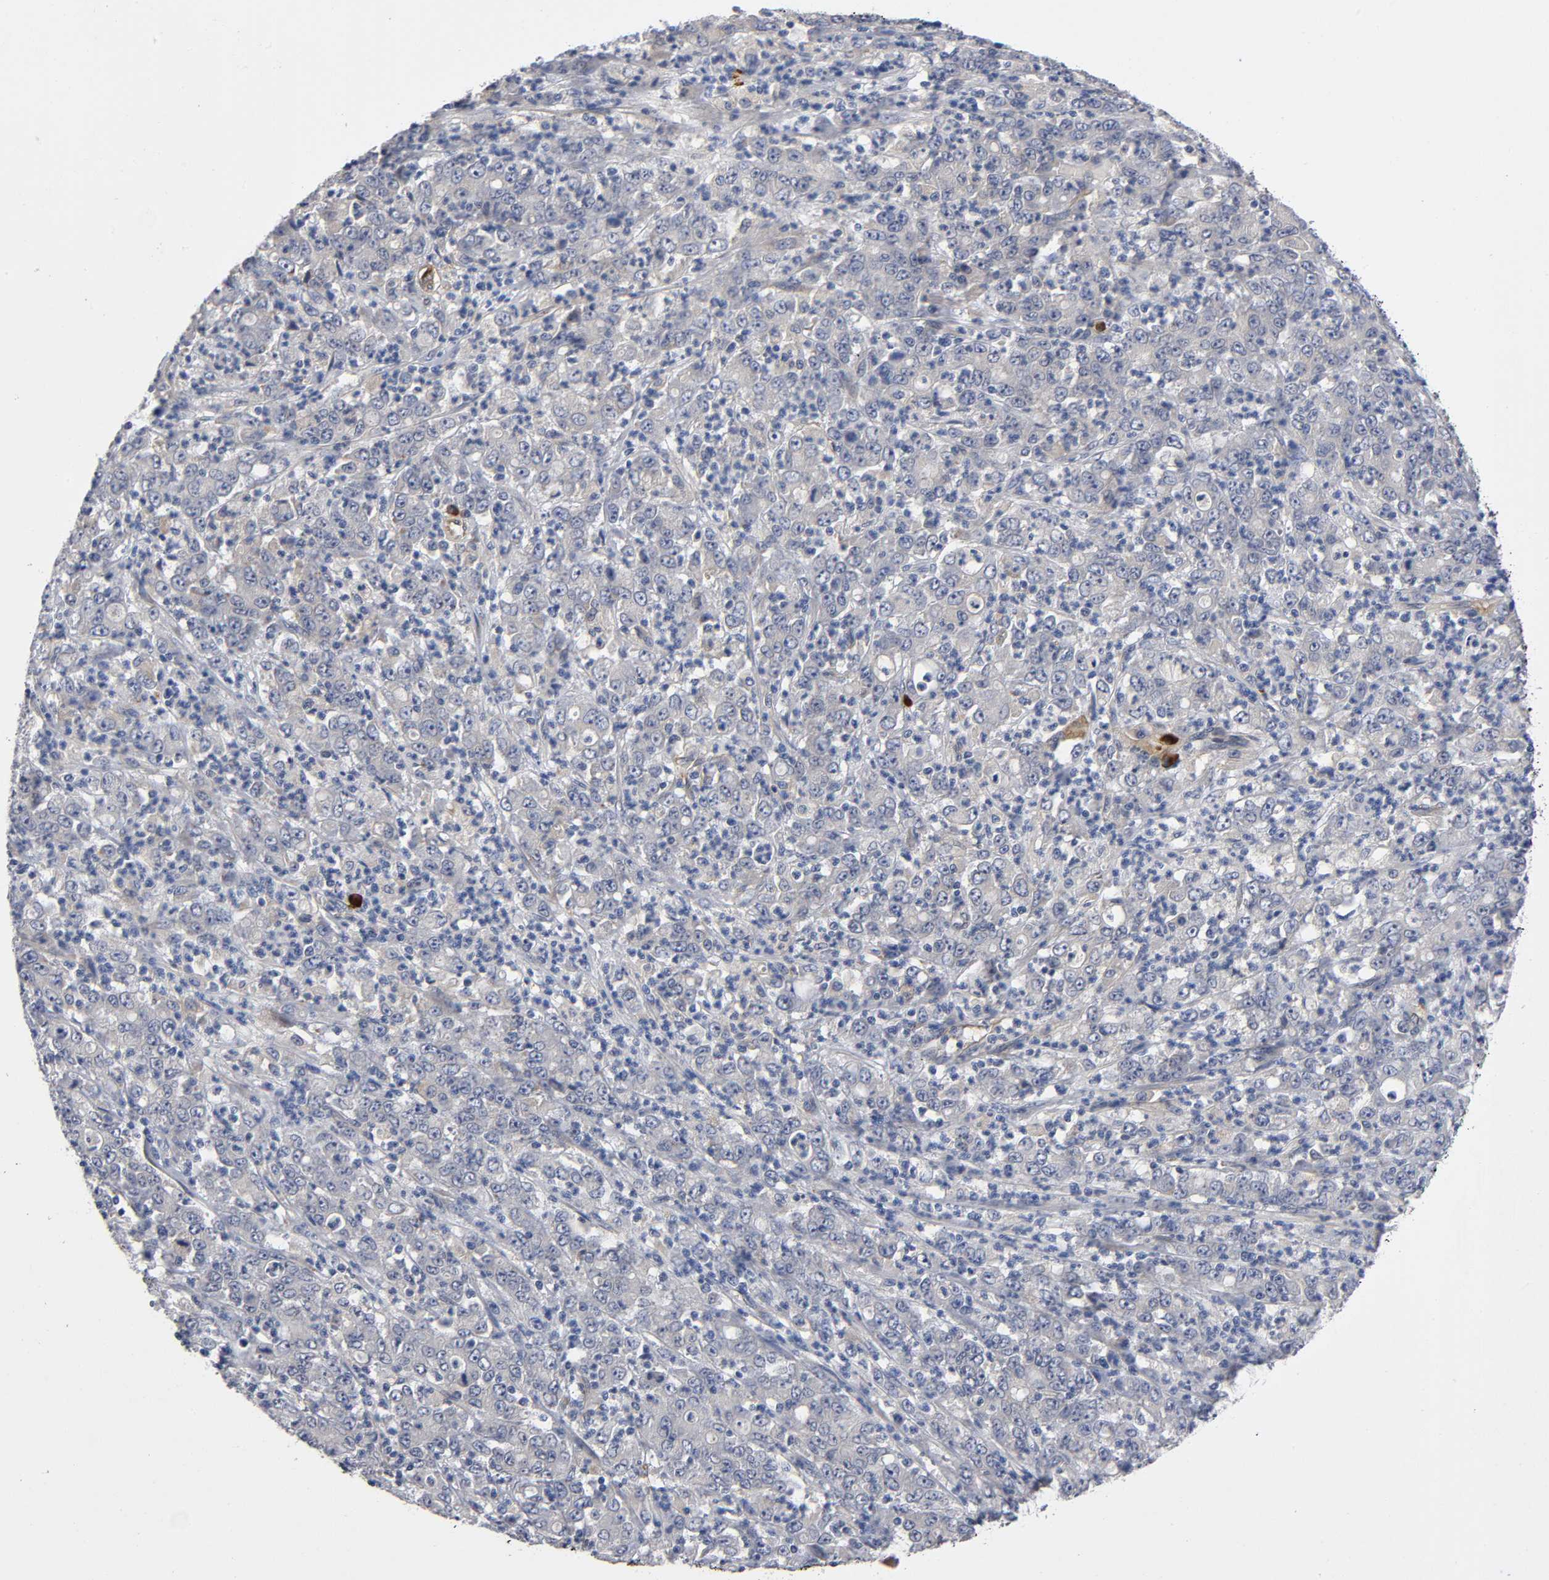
{"staining": {"intensity": "weak", "quantity": "25%-75%", "location": "cytoplasmic/membranous"}, "tissue": "stomach cancer", "cell_type": "Tumor cells", "image_type": "cancer", "snomed": [{"axis": "morphology", "description": "Adenocarcinoma, NOS"}, {"axis": "topography", "description": "Stomach, lower"}], "caption": "About 25%-75% of tumor cells in human adenocarcinoma (stomach) reveal weak cytoplasmic/membranous protein staining as visualized by brown immunohistochemical staining.", "gene": "NOVA1", "patient": {"sex": "female", "age": 71}}